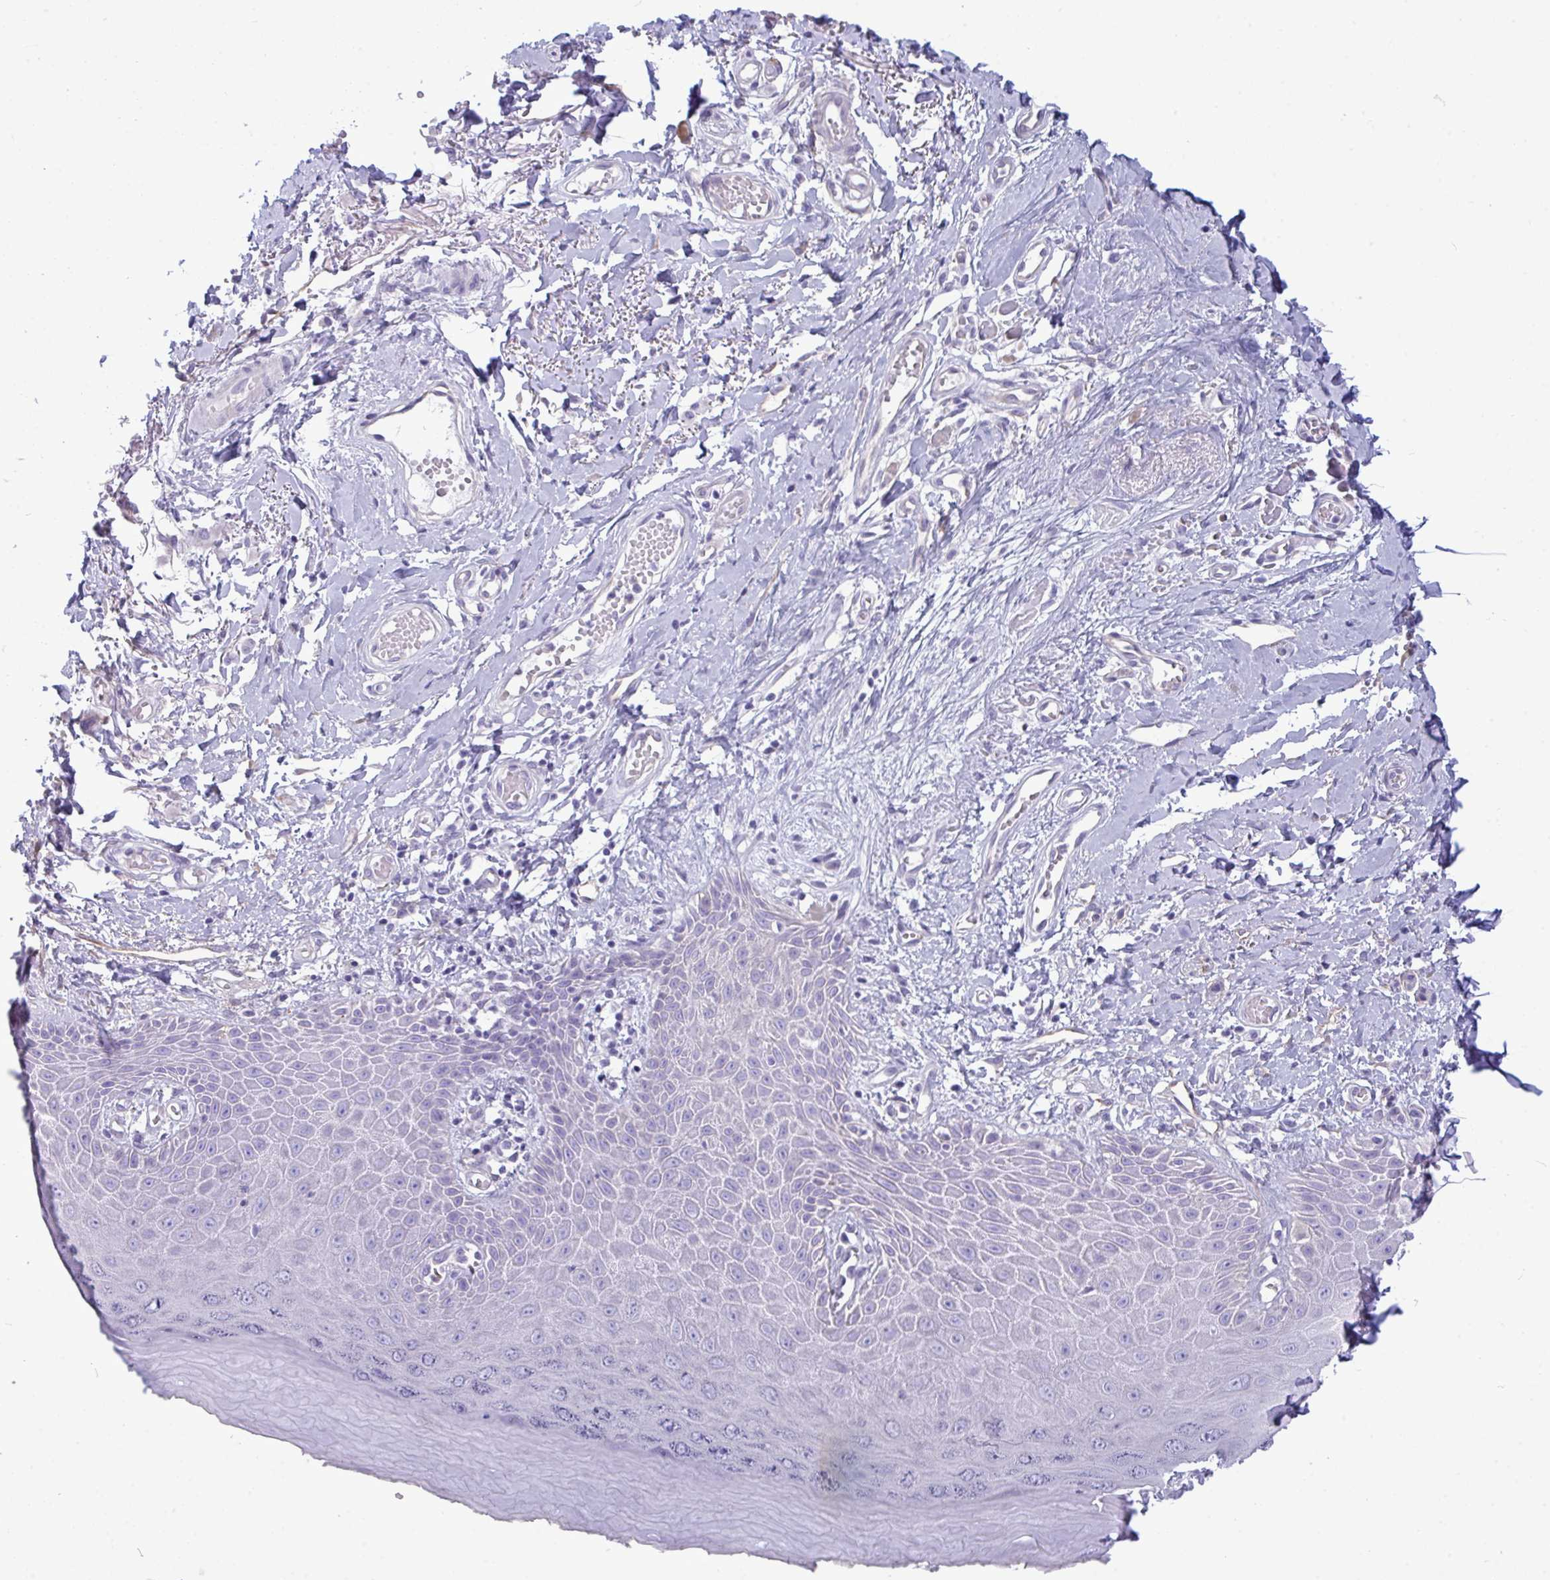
{"staining": {"intensity": "negative", "quantity": "none", "location": "none"}, "tissue": "skin", "cell_type": "Epidermal cells", "image_type": "normal", "snomed": [{"axis": "morphology", "description": "Normal tissue, NOS"}, {"axis": "topography", "description": "Anal"}, {"axis": "topography", "description": "Peripheral nerve tissue"}], "caption": "High magnification brightfield microscopy of unremarkable skin stained with DAB (3,3'-diaminobenzidine) (brown) and counterstained with hematoxylin (blue): epidermal cells show no significant positivity.", "gene": "MYH10", "patient": {"sex": "male", "age": 78}}